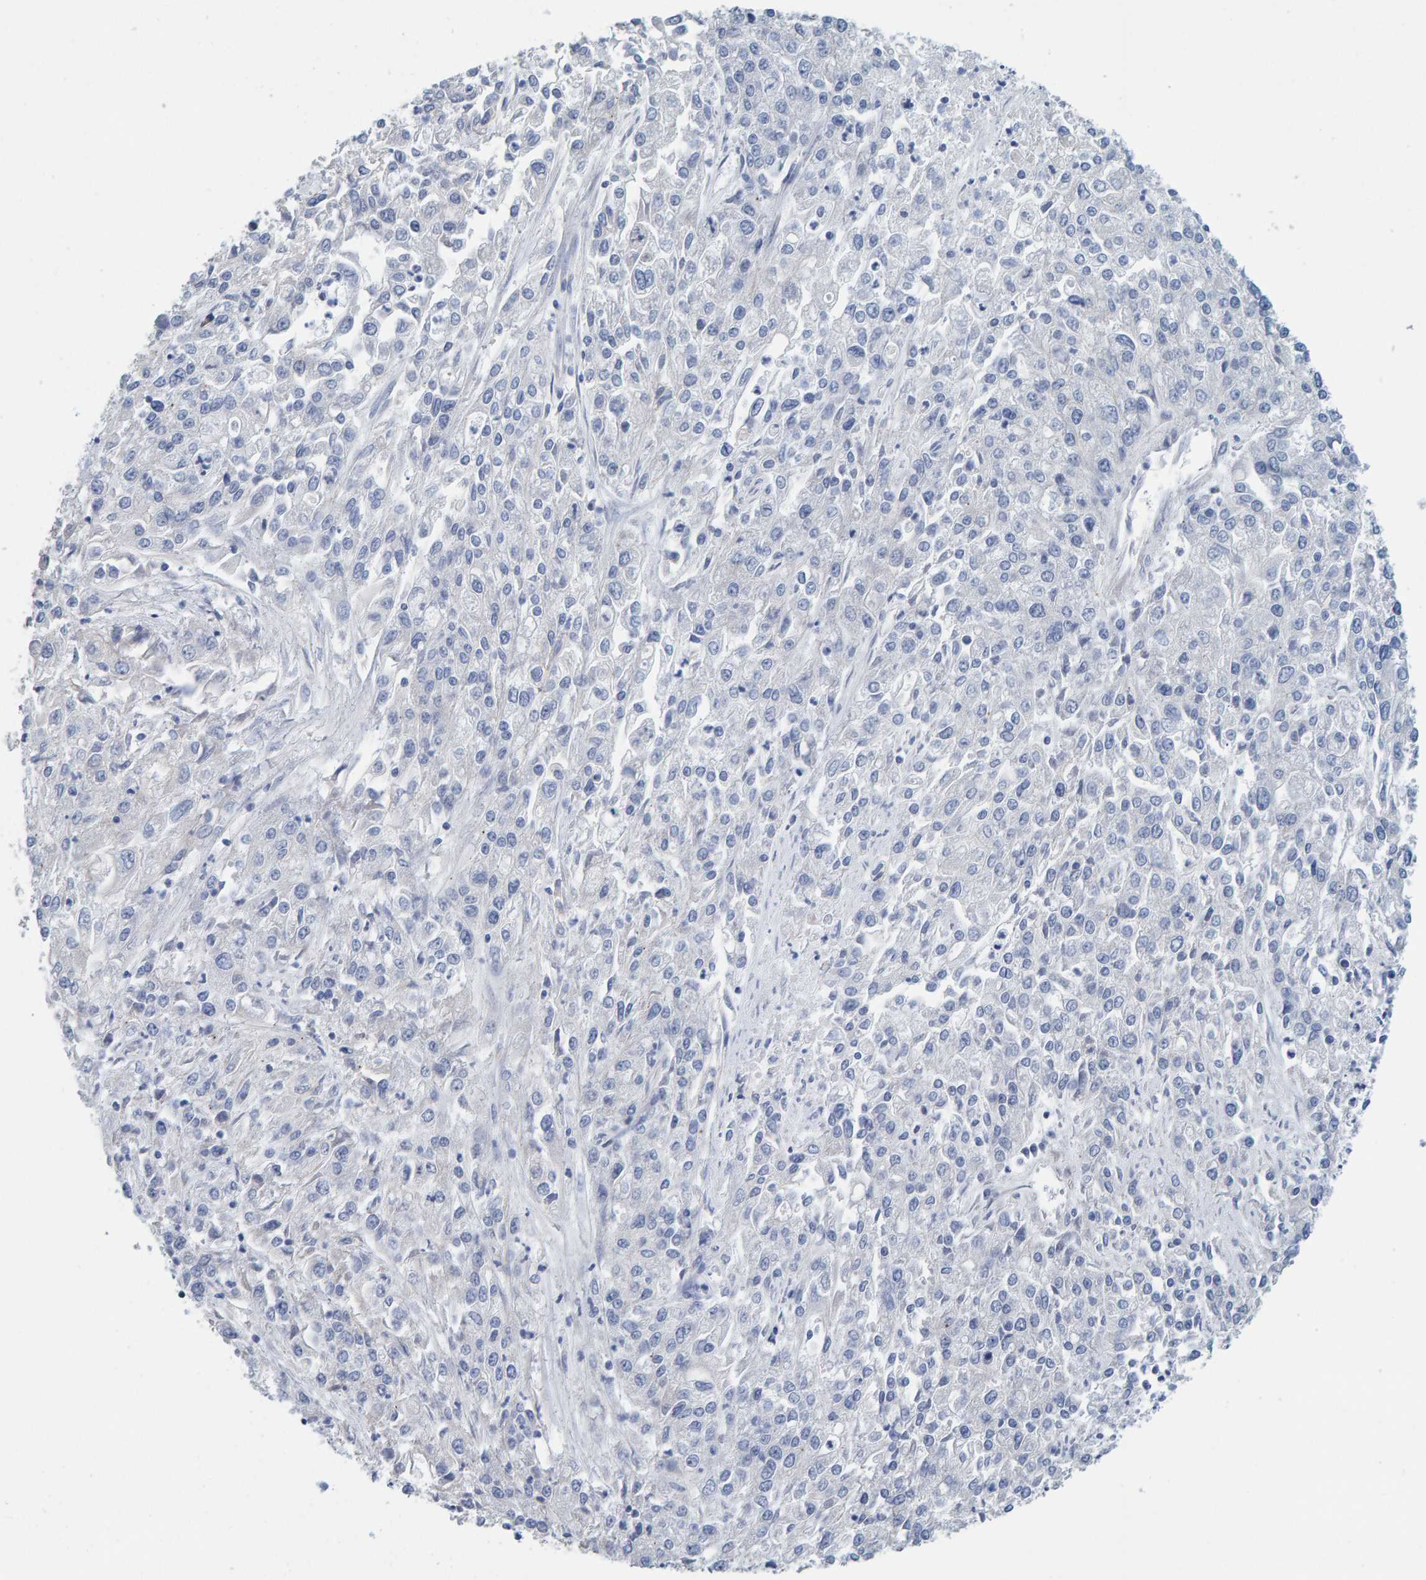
{"staining": {"intensity": "negative", "quantity": "none", "location": "none"}, "tissue": "endometrial cancer", "cell_type": "Tumor cells", "image_type": "cancer", "snomed": [{"axis": "morphology", "description": "Adenocarcinoma, NOS"}, {"axis": "topography", "description": "Endometrium"}], "caption": "A histopathology image of endometrial cancer stained for a protein demonstrates no brown staining in tumor cells.", "gene": "RGP1", "patient": {"sex": "female", "age": 49}}